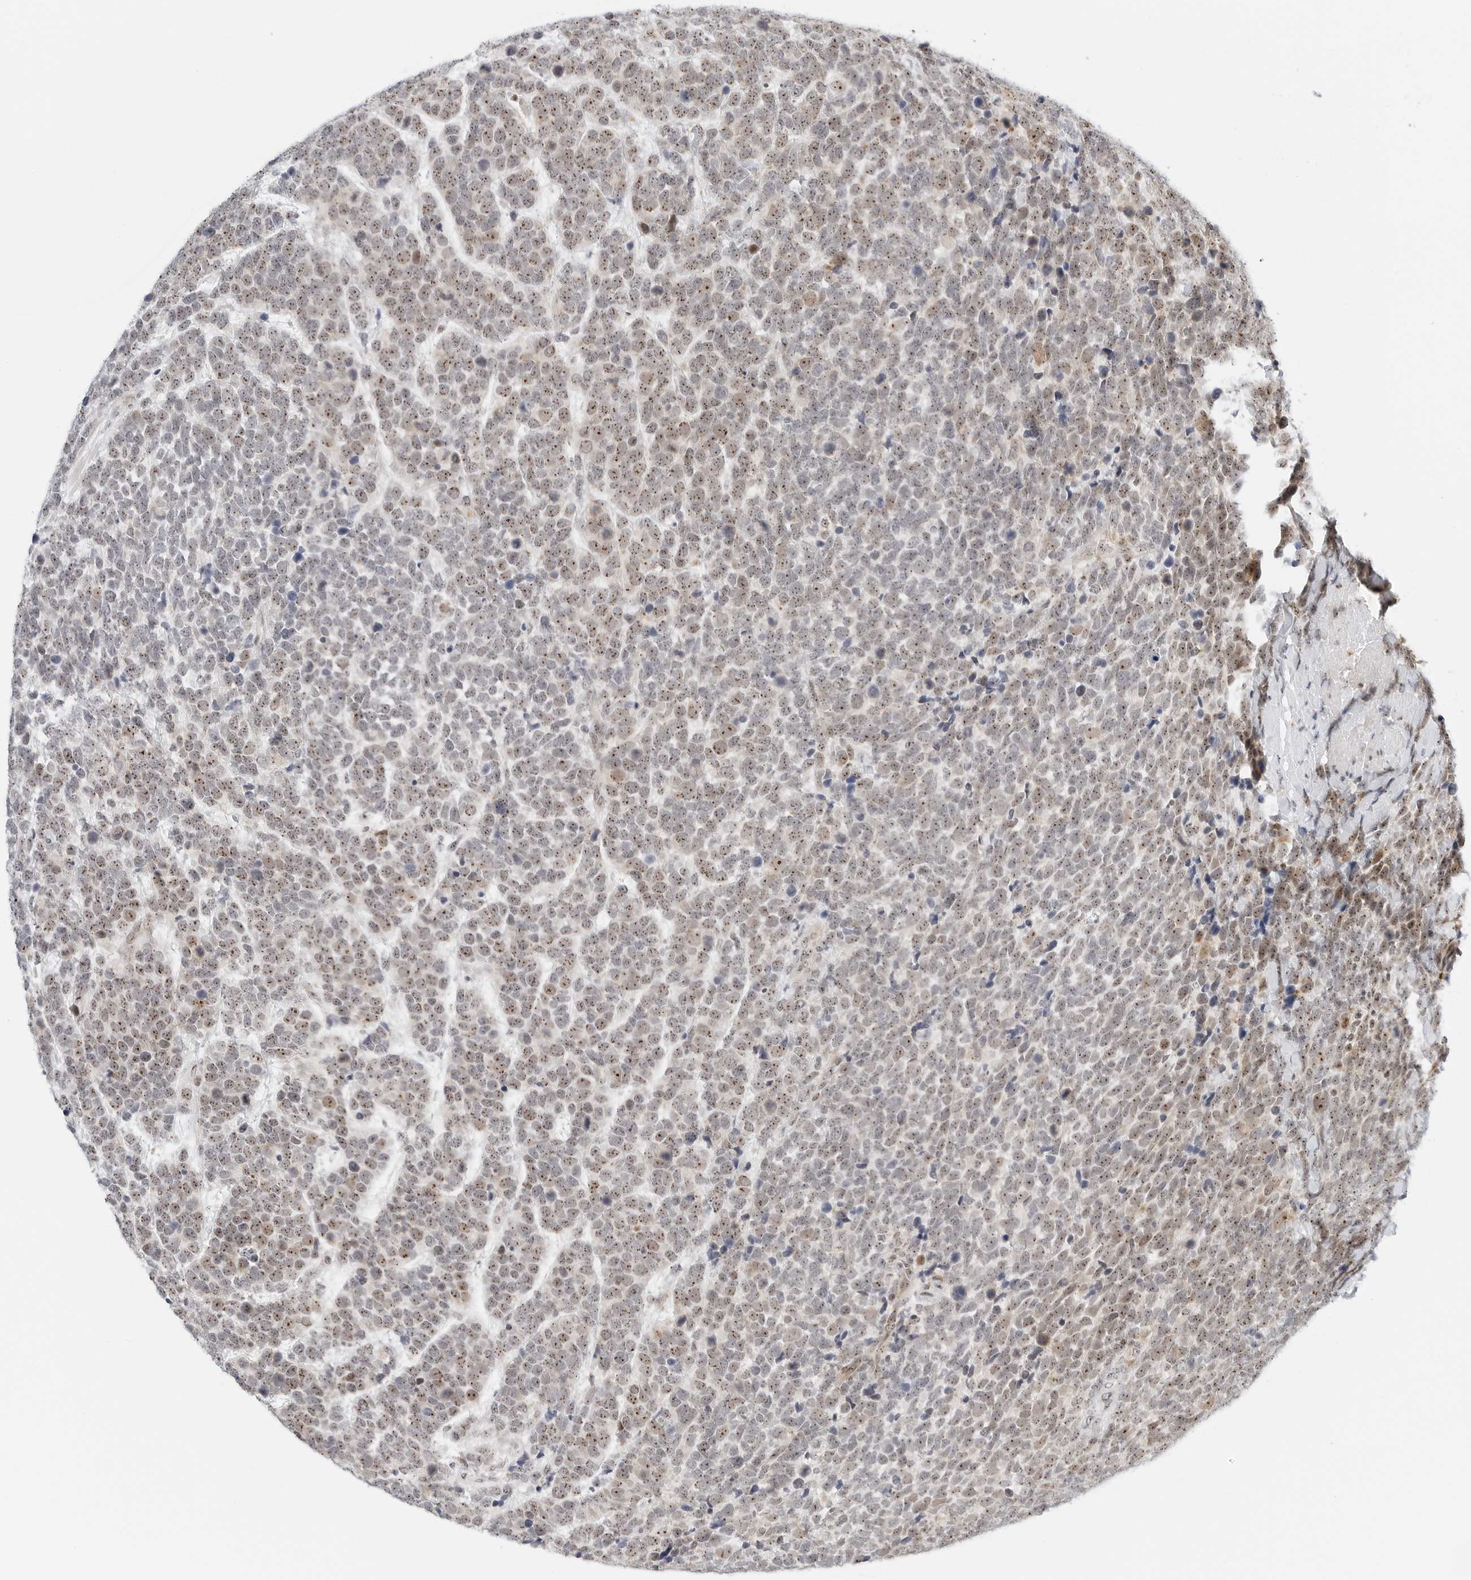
{"staining": {"intensity": "moderate", "quantity": ">75%", "location": "nuclear"}, "tissue": "urothelial cancer", "cell_type": "Tumor cells", "image_type": "cancer", "snomed": [{"axis": "morphology", "description": "Urothelial carcinoma, High grade"}, {"axis": "topography", "description": "Urinary bladder"}], "caption": "Moderate nuclear positivity for a protein is appreciated in about >75% of tumor cells of urothelial carcinoma (high-grade) using IHC.", "gene": "RIMKLA", "patient": {"sex": "female", "age": 82}}